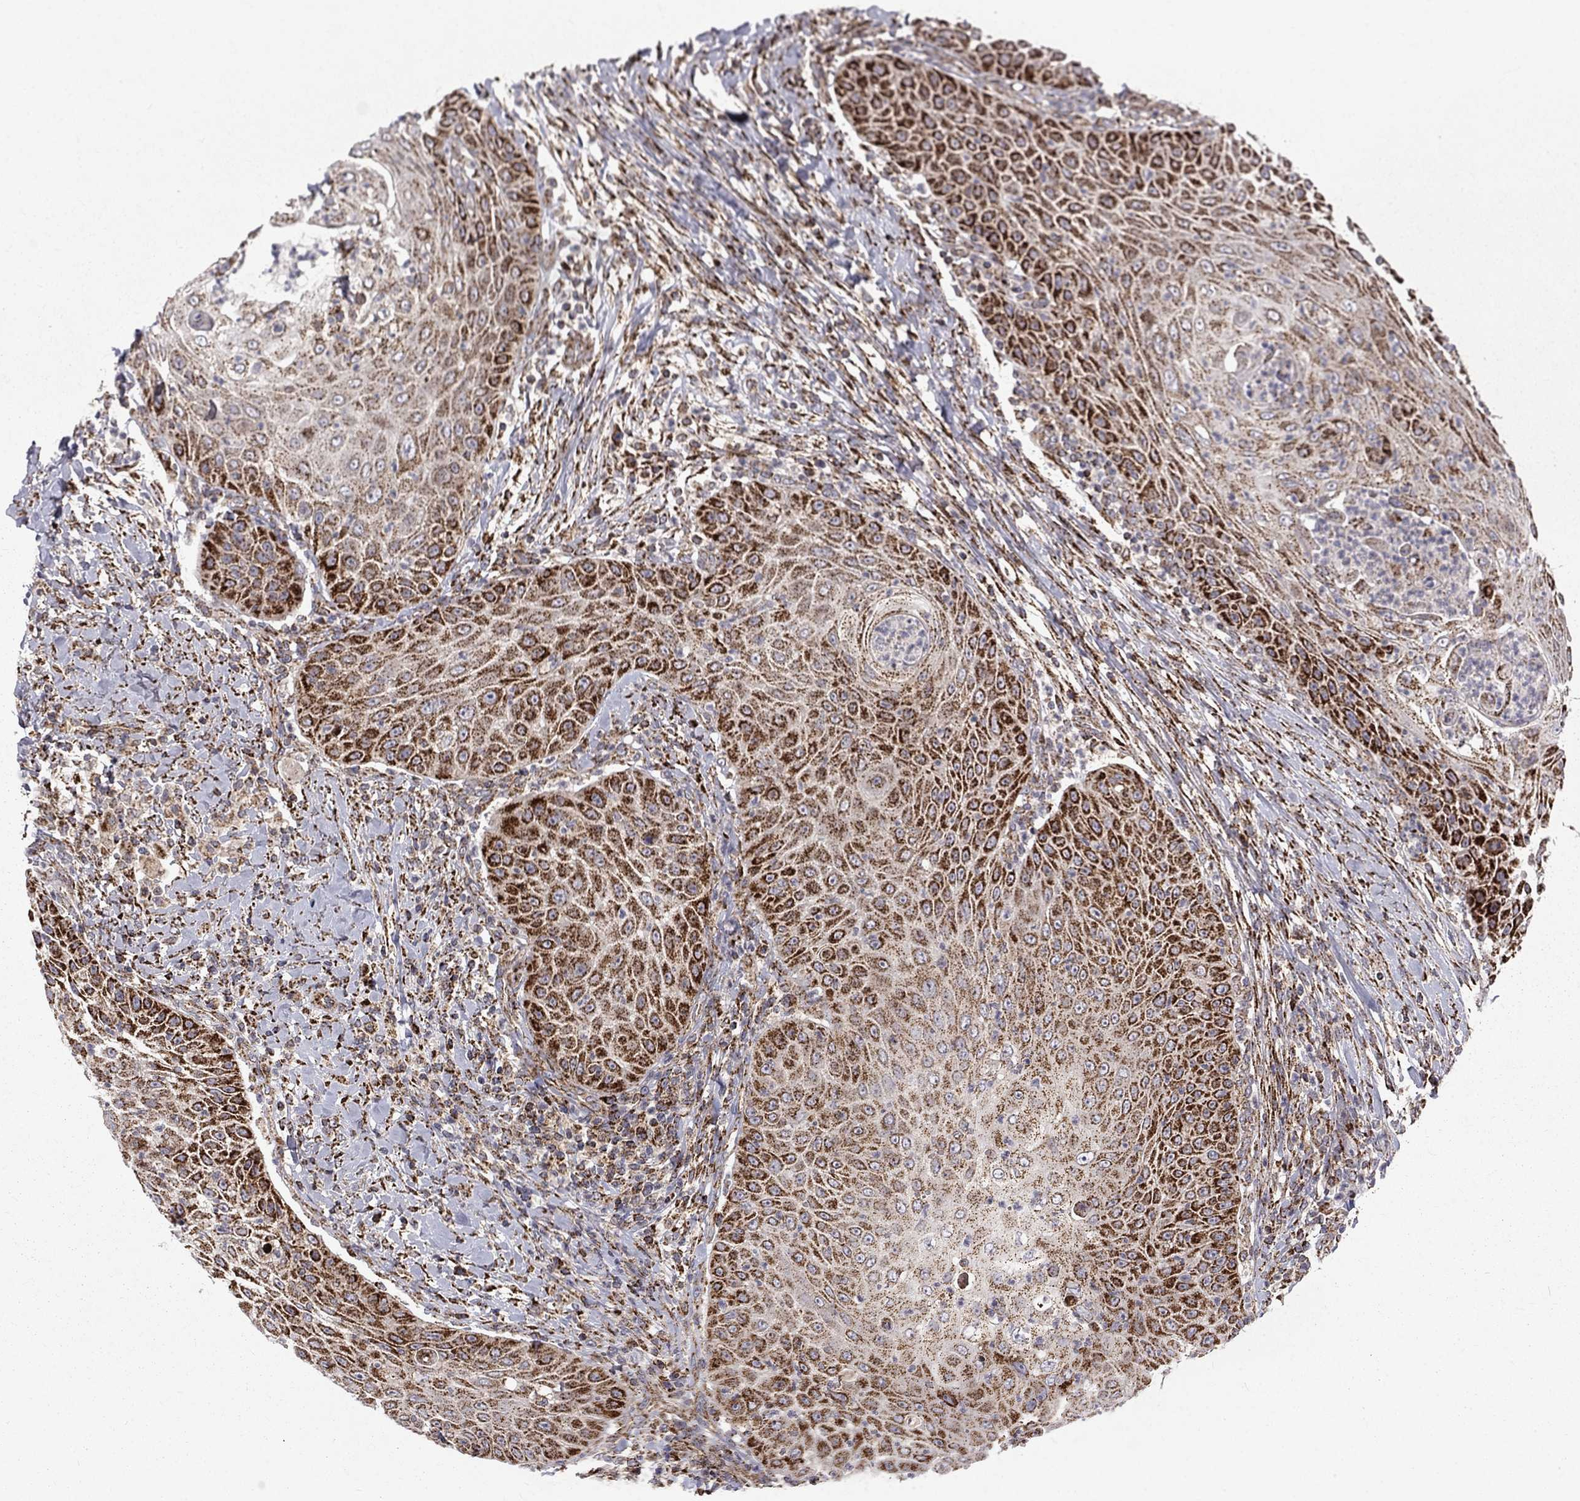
{"staining": {"intensity": "strong", "quantity": ">75%", "location": "cytoplasmic/membranous"}, "tissue": "head and neck cancer", "cell_type": "Tumor cells", "image_type": "cancer", "snomed": [{"axis": "morphology", "description": "Squamous cell carcinoma, NOS"}, {"axis": "topography", "description": "Head-Neck"}], "caption": "High-power microscopy captured an immunohistochemistry histopathology image of head and neck cancer (squamous cell carcinoma), revealing strong cytoplasmic/membranous expression in approximately >75% of tumor cells.", "gene": "ALDH1B1", "patient": {"sex": "male", "age": 69}}